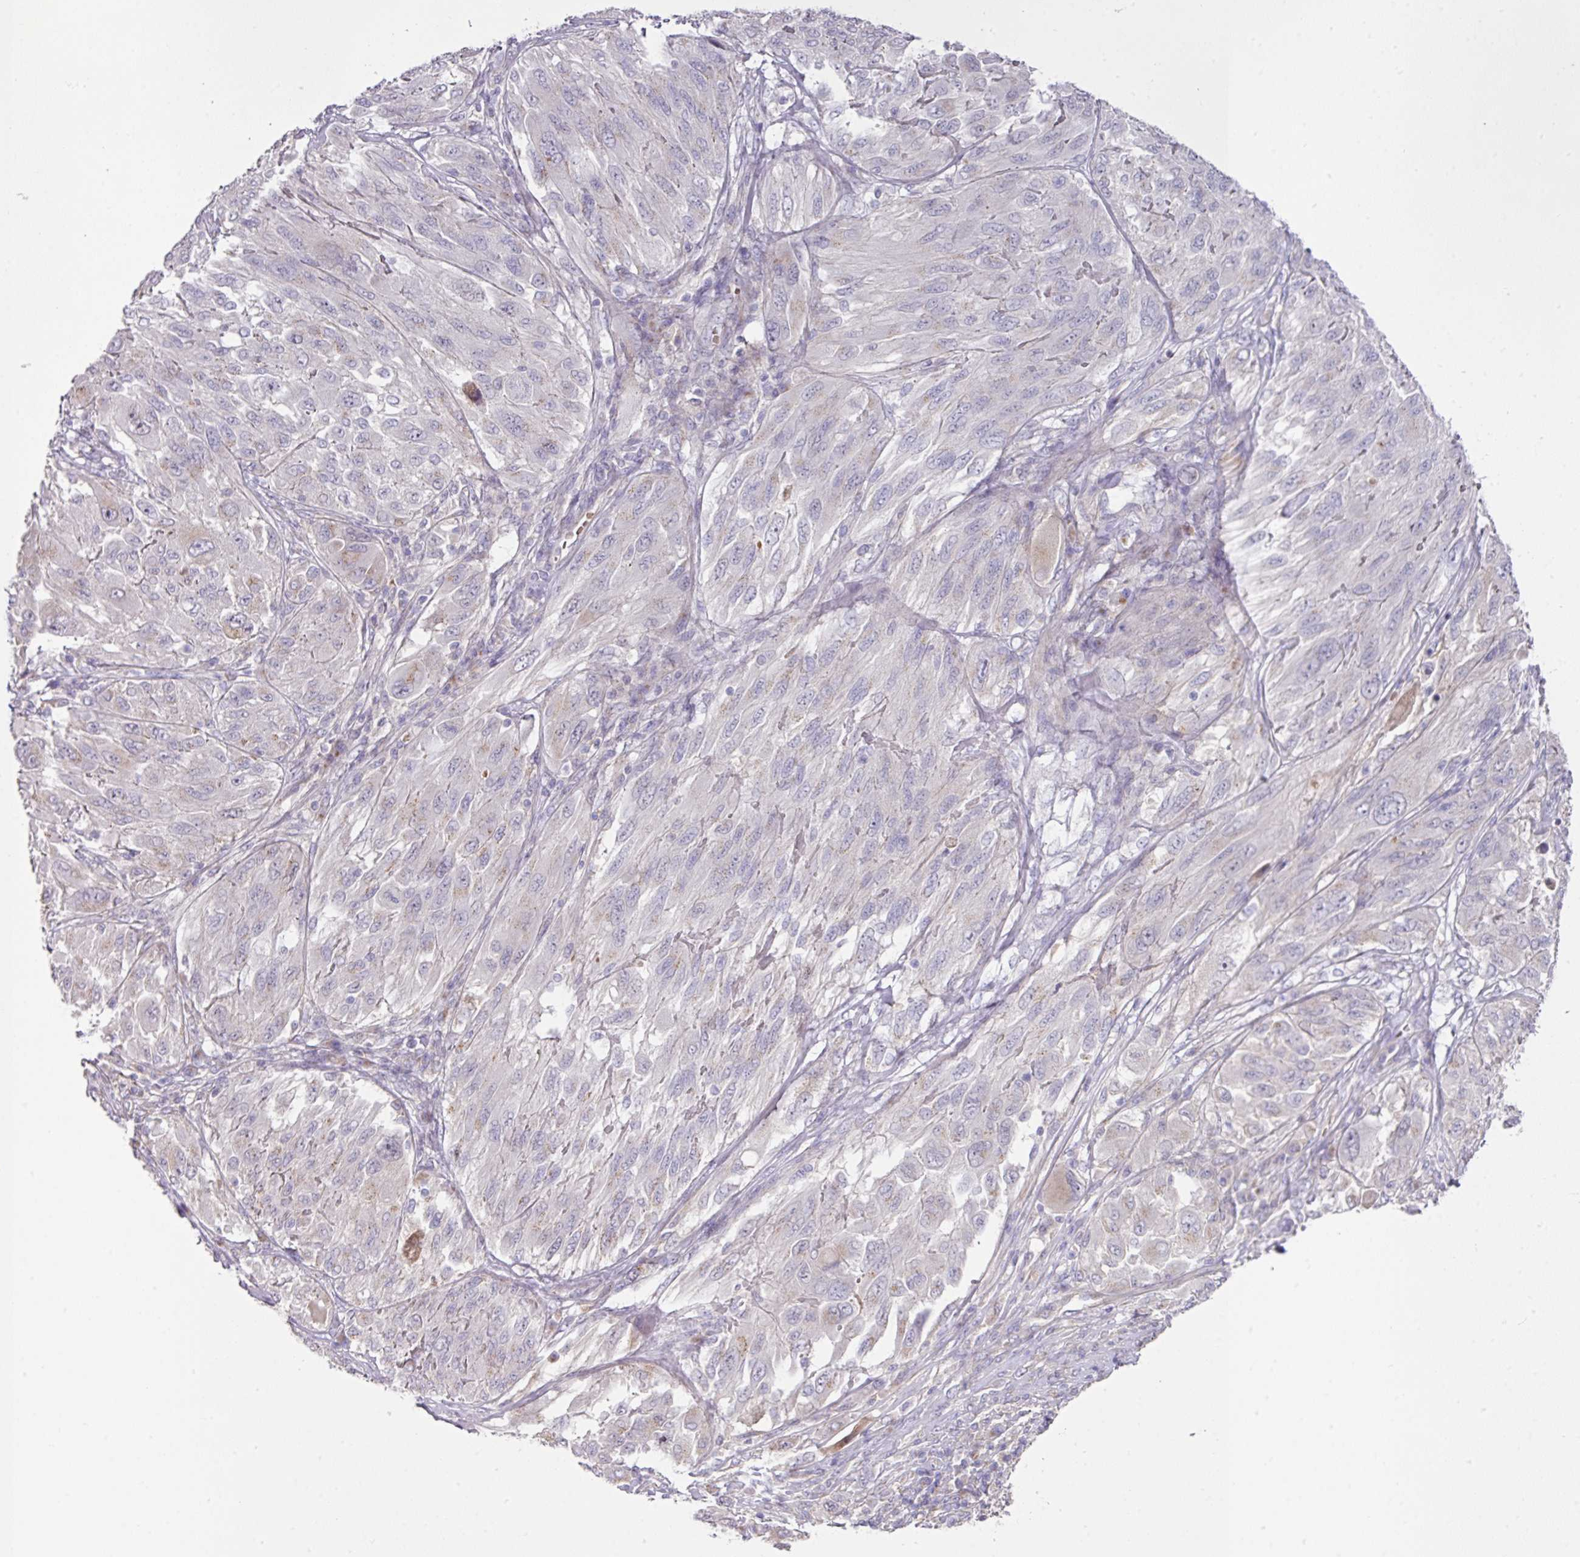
{"staining": {"intensity": "weak", "quantity": "<25%", "location": "cytoplasmic/membranous"}, "tissue": "melanoma", "cell_type": "Tumor cells", "image_type": "cancer", "snomed": [{"axis": "morphology", "description": "Malignant melanoma, NOS"}, {"axis": "topography", "description": "Skin"}], "caption": "Photomicrograph shows no protein expression in tumor cells of melanoma tissue. Nuclei are stained in blue.", "gene": "TARM1", "patient": {"sex": "female", "age": 91}}